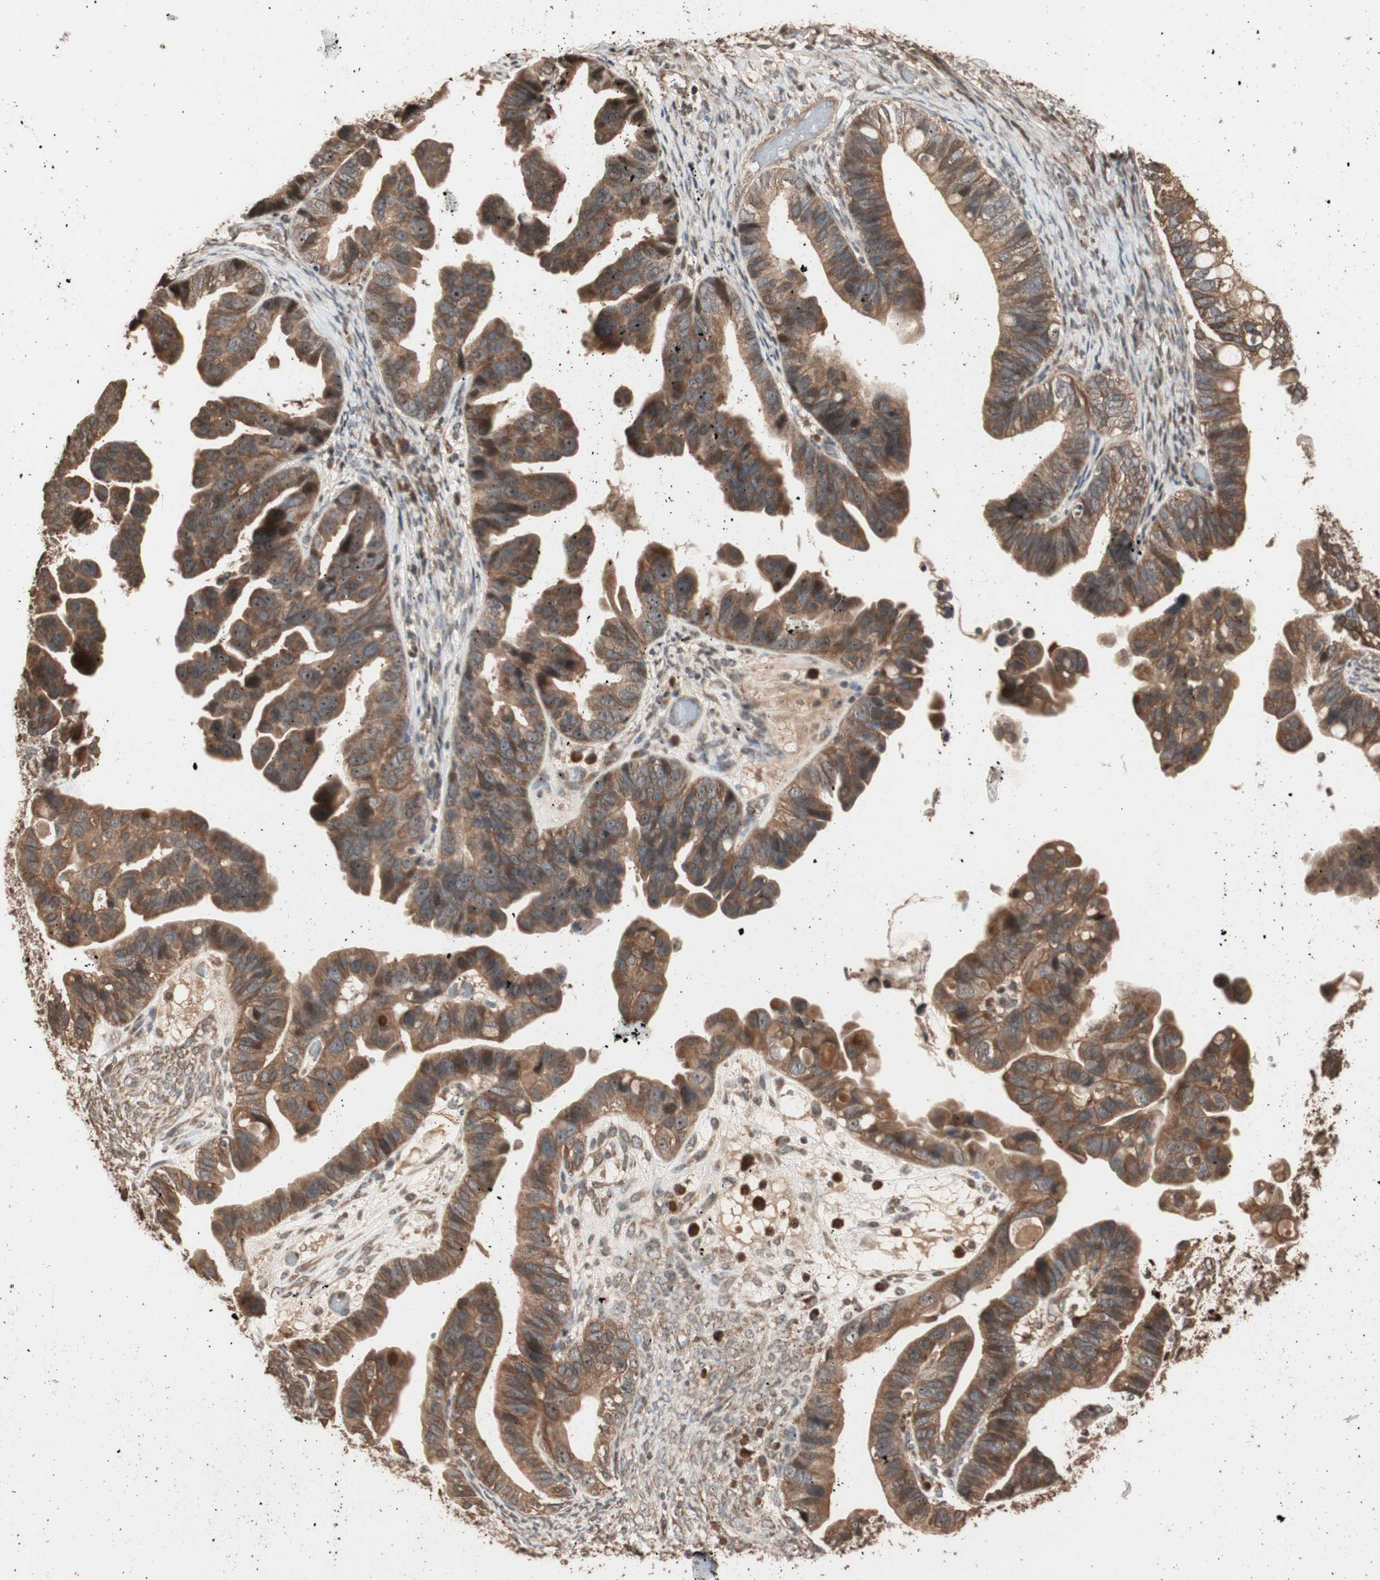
{"staining": {"intensity": "strong", "quantity": ">75%", "location": "cytoplasmic/membranous"}, "tissue": "ovarian cancer", "cell_type": "Tumor cells", "image_type": "cancer", "snomed": [{"axis": "morphology", "description": "Cystadenocarcinoma, serous, NOS"}, {"axis": "topography", "description": "Ovary"}], "caption": "DAB immunohistochemical staining of human ovarian serous cystadenocarcinoma demonstrates strong cytoplasmic/membranous protein expression in approximately >75% of tumor cells.", "gene": "USP20", "patient": {"sex": "female", "age": 56}}